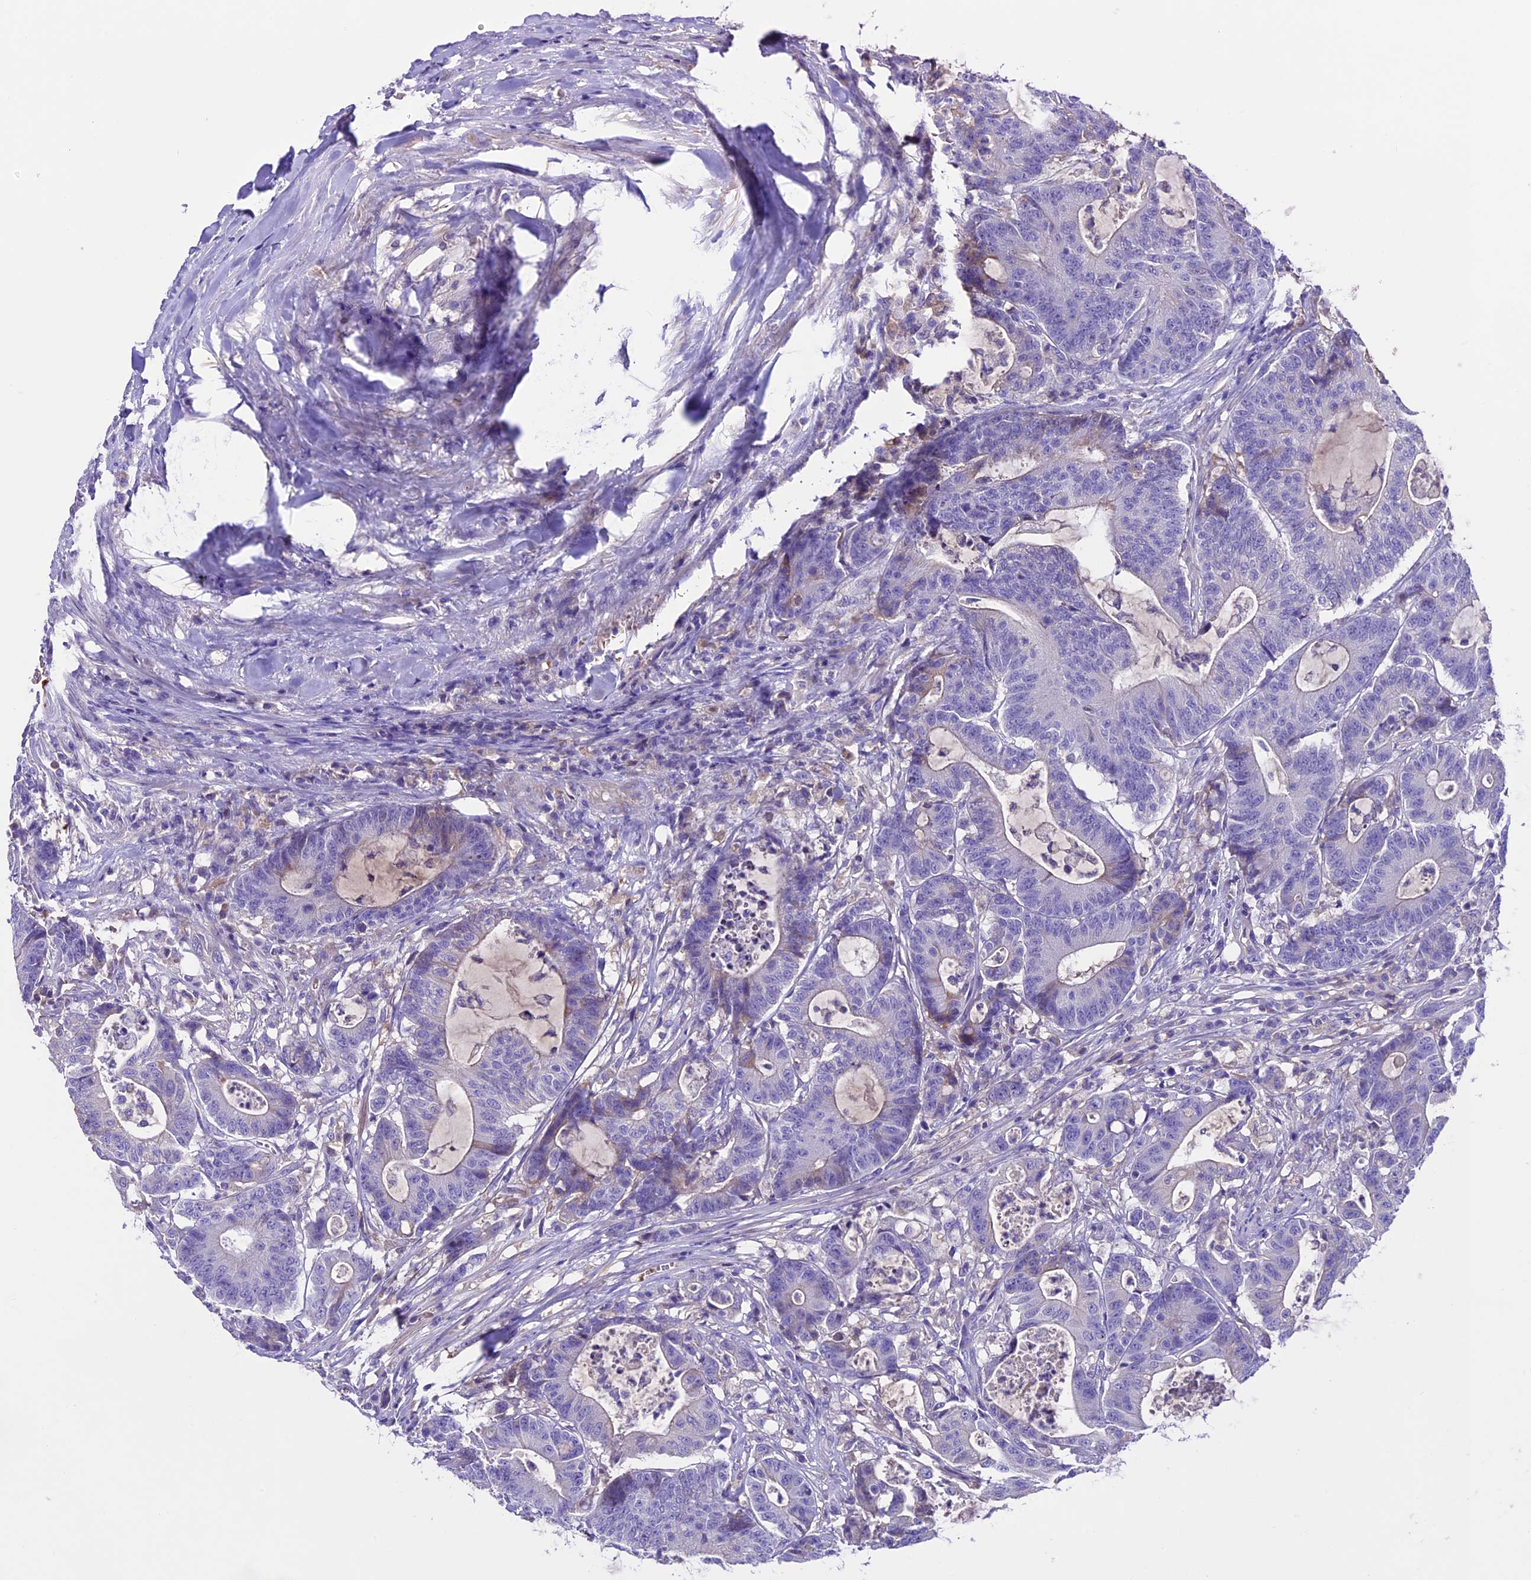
{"staining": {"intensity": "negative", "quantity": "none", "location": "none"}, "tissue": "colorectal cancer", "cell_type": "Tumor cells", "image_type": "cancer", "snomed": [{"axis": "morphology", "description": "Adenocarcinoma, NOS"}, {"axis": "topography", "description": "Colon"}], "caption": "The immunohistochemistry (IHC) photomicrograph has no significant staining in tumor cells of colorectal cancer (adenocarcinoma) tissue.", "gene": "TCP11L2", "patient": {"sex": "female", "age": 84}}